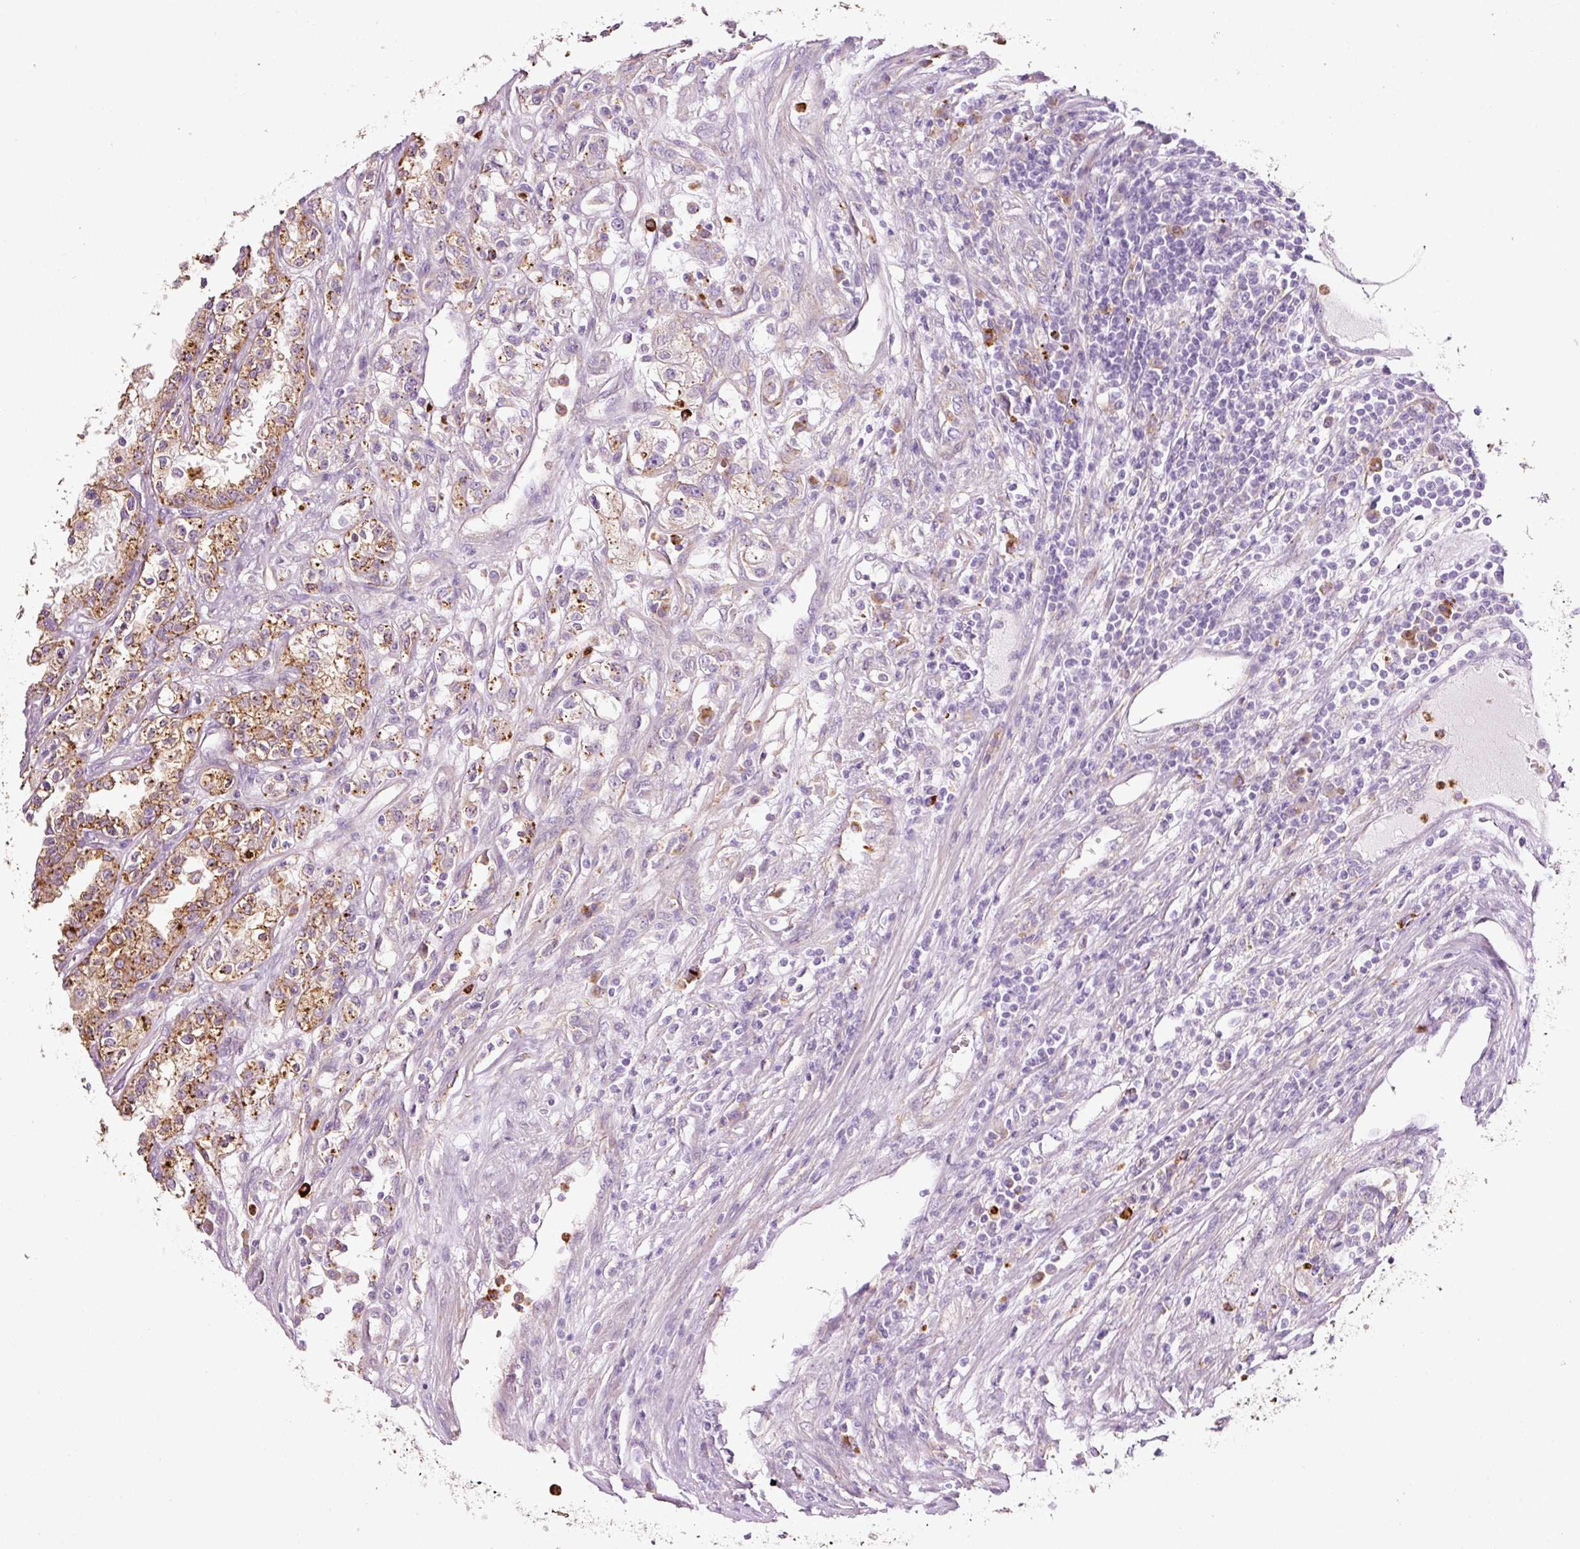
{"staining": {"intensity": "moderate", "quantity": "25%-75%", "location": "cytoplasmic/membranous"}, "tissue": "renal cancer", "cell_type": "Tumor cells", "image_type": "cancer", "snomed": [{"axis": "morphology", "description": "Adenocarcinoma, NOS"}, {"axis": "topography", "description": "Kidney"}], "caption": "Moderate cytoplasmic/membranous staining for a protein is present in about 25%-75% of tumor cells of renal cancer (adenocarcinoma) using immunohistochemistry (IHC).", "gene": "TMC8", "patient": {"sex": "female", "age": 52}}